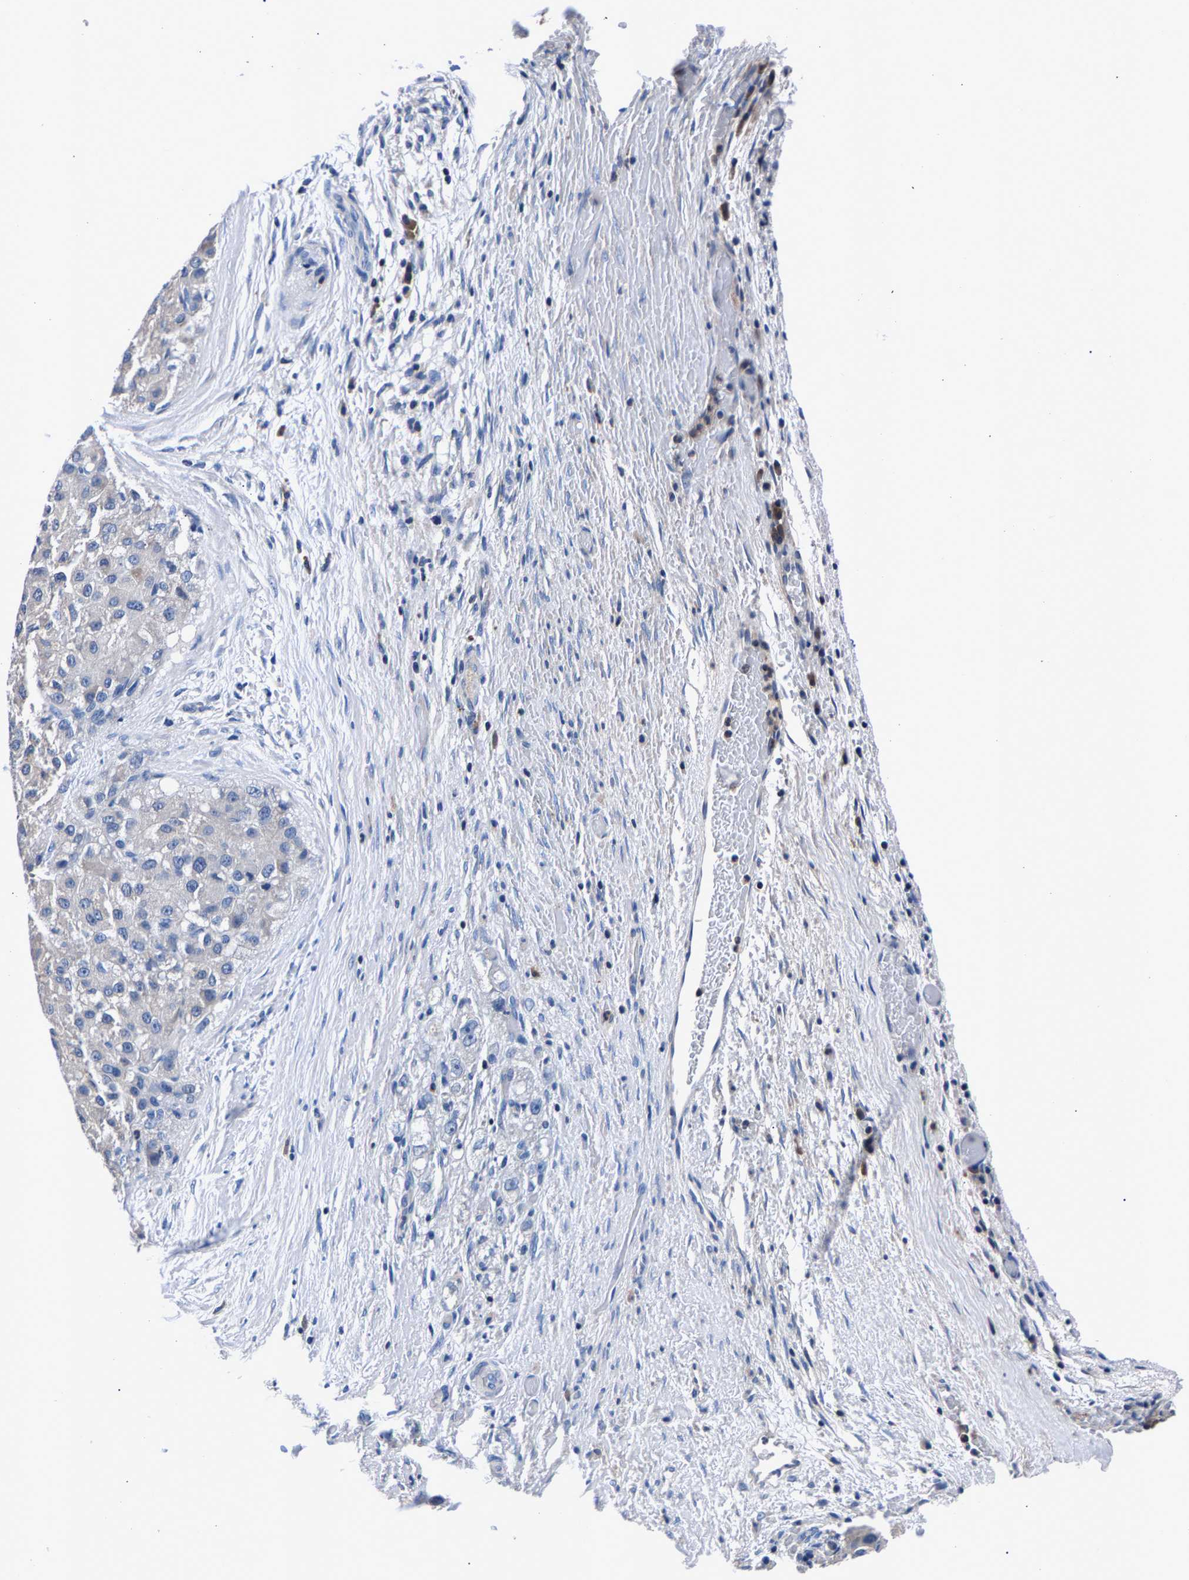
{"staining": {"intensity": "negative", "quantity": "none", "location": "none"}, "tissue": "liver cancer", "cell_type": "Tumor cells", "image_type": "cancer", "snomed": [{"axis": "morphology", "description": "Carcinoma, Hepatocellular, NOS"}, {"axis": "topography", "description": "Liver"}], "caption": "Immunohistochemical staining of human liver hepatocellular carcinoma displays no significant expression in tumor cells. (Brightfield microscopy of DAB (3,3'-diaminobenzidine) immunohistochemistry (IHC) at high magnification).", "gene": "PHF24", "patient": {"sex": "male", "age": 80}}